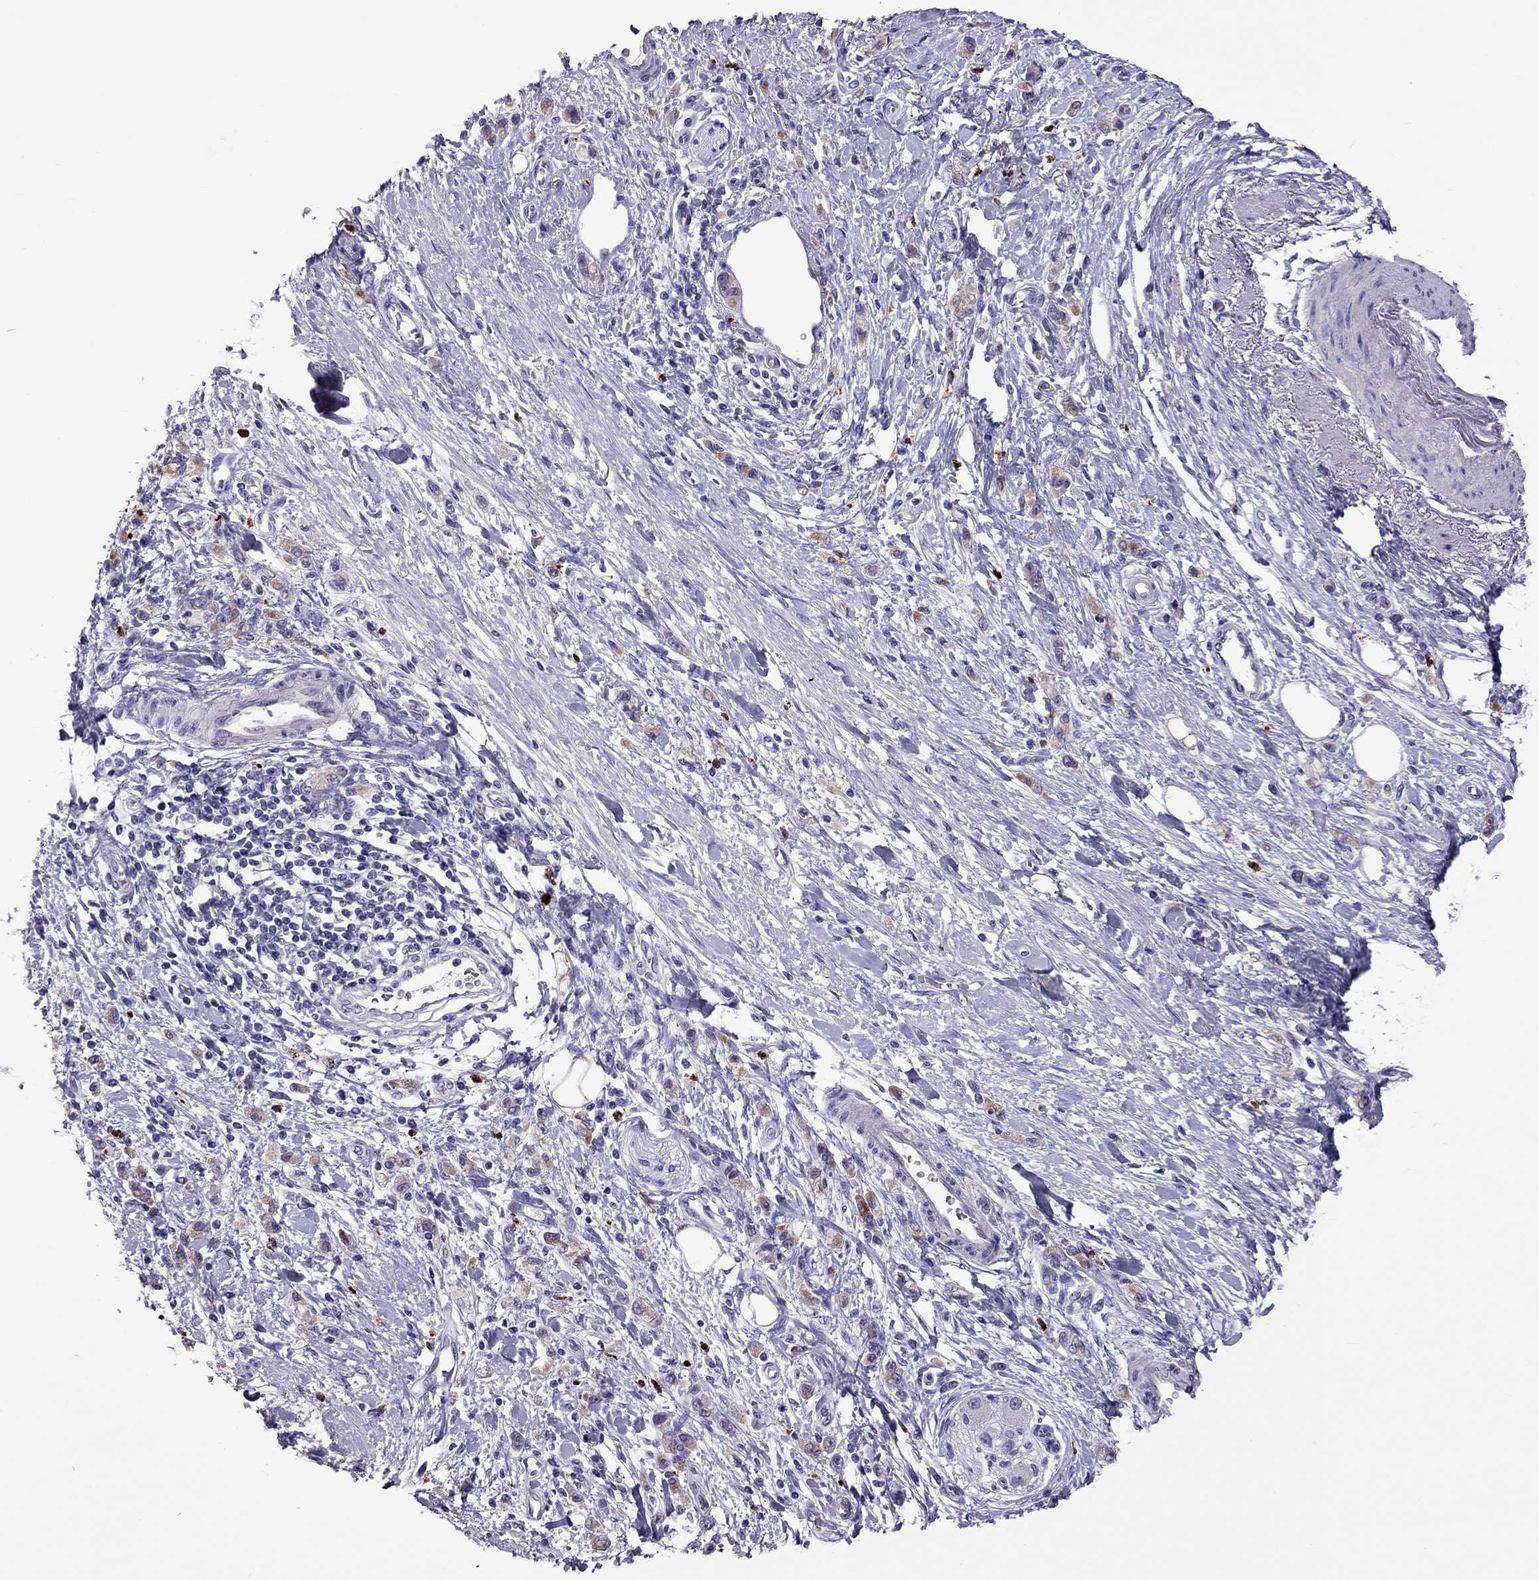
{"staining": {"intensity": "weak", "quantity": "25%-75%", "location": "cytoplasmic/membranous"}, "tissue": "stomach cancer", "cell_type": "Tumor cells", "image_type": "cancer", "snomed": [{"axis": "morphology", "description": "Adenocarcinoma, NOS"}, {"axis": "topography", "description": "Stomach"}], "caption": "This histopathology image demonstrates adenocarcinoma (stomach) stained with immunohistochemistry (IHC) to label a protein in brown. The cytoplasmic/membranous of tumor cells show weak positivity for the protein. Nuclei are counter-stained blue.", "gene": "CCL27", "patient": {"sex": "male", "age": 77}}